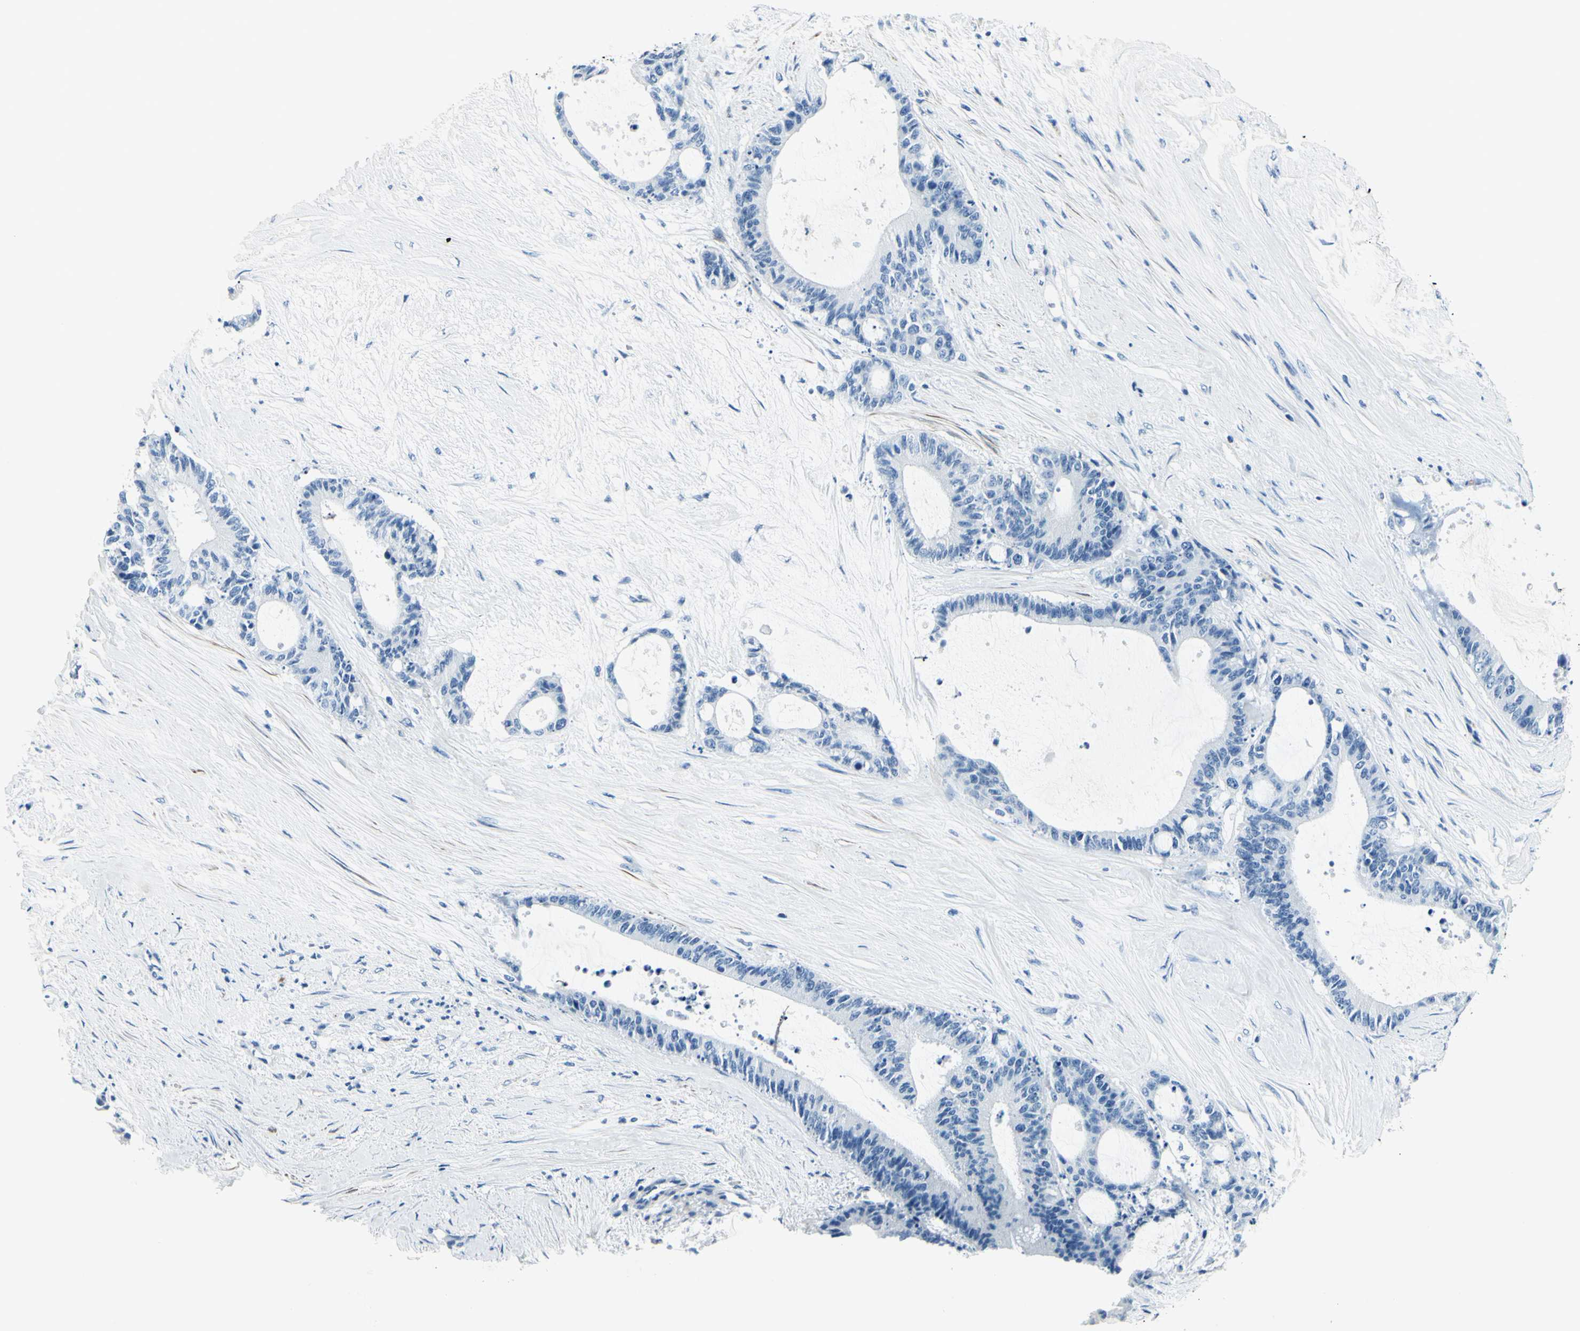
{"staining": {"intensity": "negative", "quantity": "none", "location": "none"}, "tissue": "liver cancer", "cell_type": "Tumor cells", "image_type": "cancer", "snomed": [{"axis": "morphology", "description": "Cholangiocarcinoma"}, {"axis": "topography", "description": "Liver"}], "caption": "This is a histopathology image of immunohistochemistry (IHC) staining of liver cancer (cholangiocarcinoma), which shows no positivity in tumor cells.", "gene": "CDH15", "patient": {"sex": "female", "age": 73}}